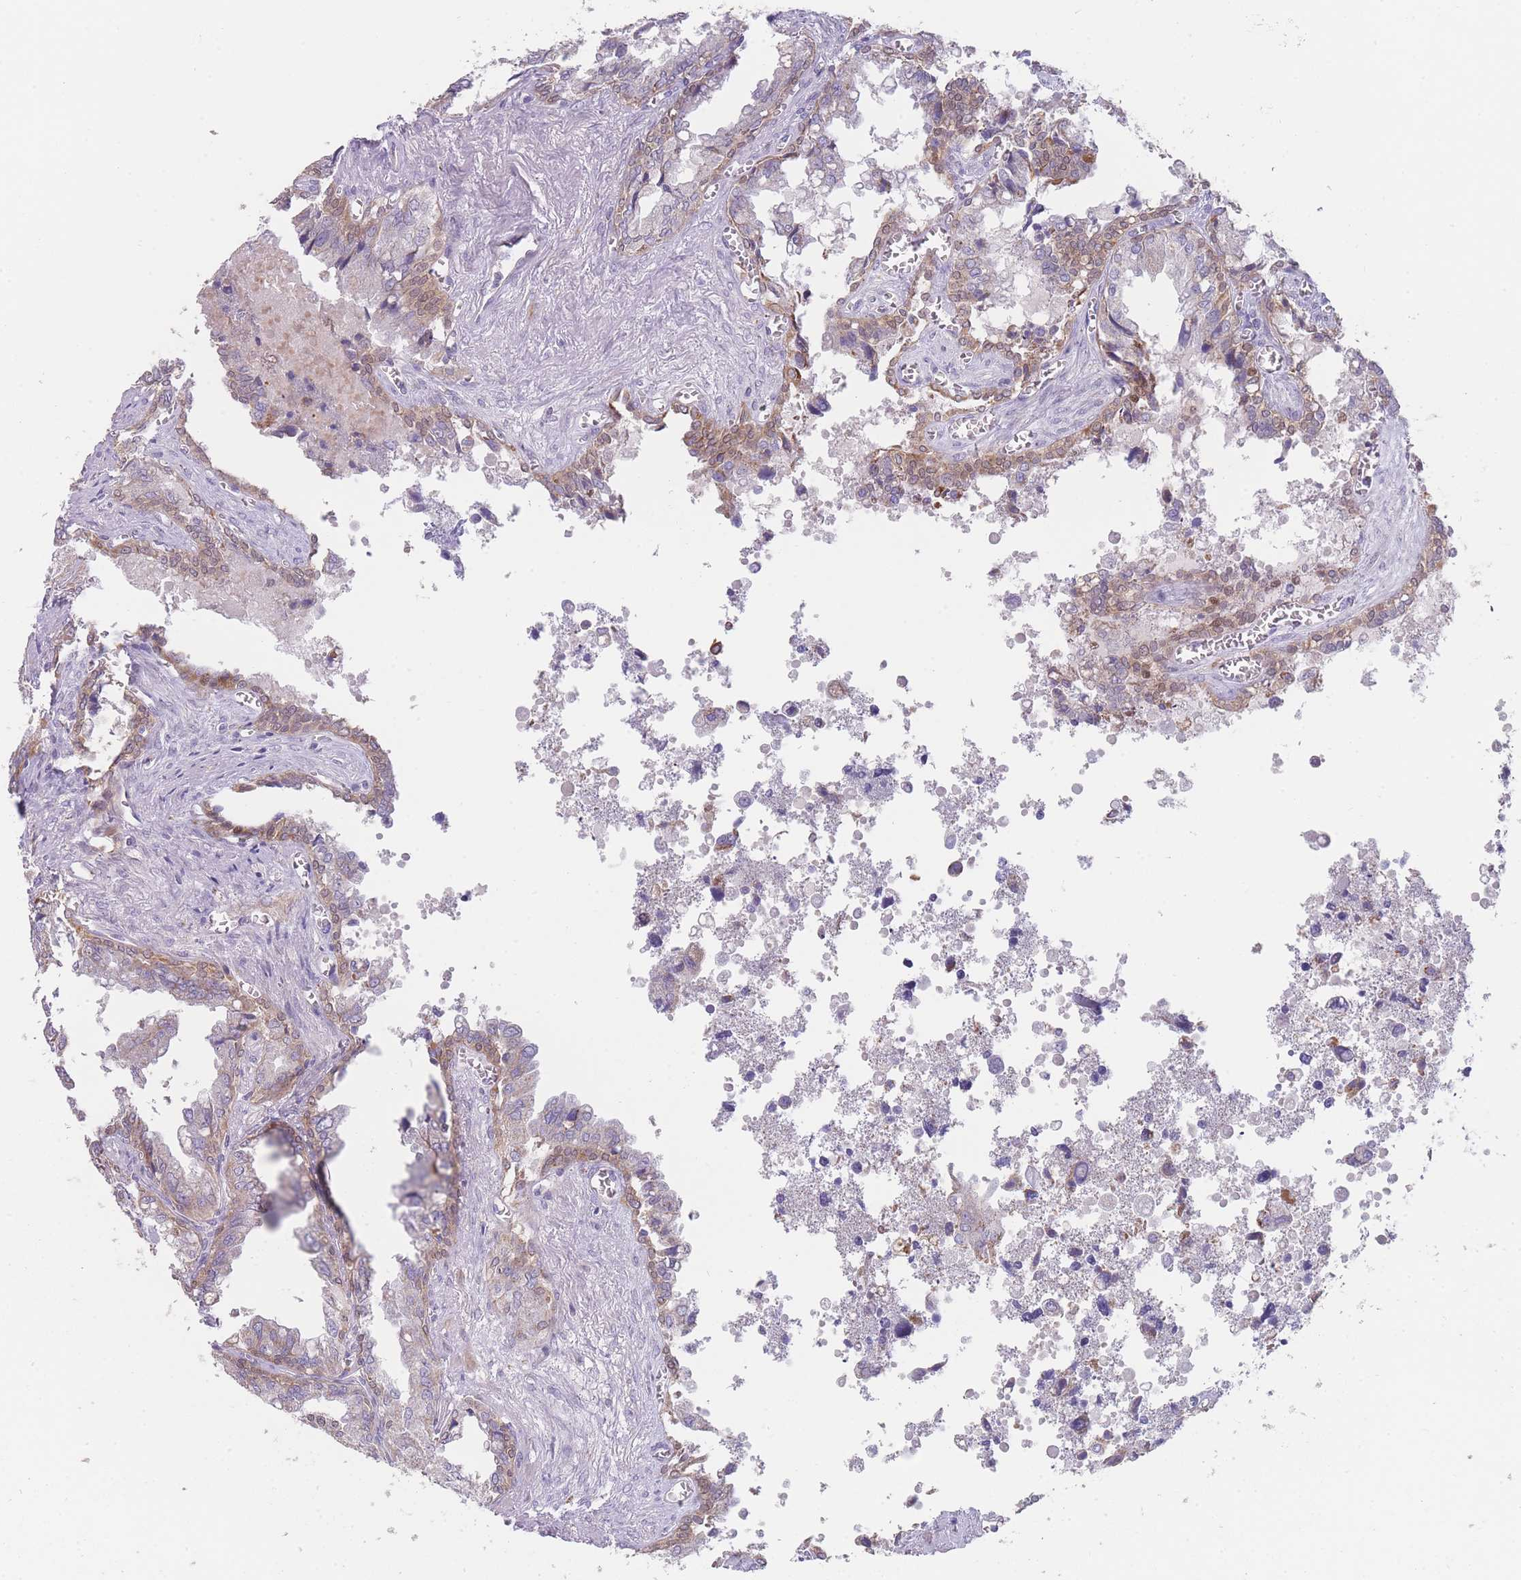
{"staining": {"intensity": "moderate", "quantity": "<25%", "location": "cytoplasmic/membranous"}, "tissue": "seminal vesicle", "cell_type": "Glandular cells", "image_type": "normal", "snomed": [{"axis": "morphology", "description": "Normal tissue, NOS"}, {"axis": "topography", "description": "Seminal veicle"}], "caption": "Approximately <25% of glandular cells in benign human seminal vesicle demonstrate moderate cytoplasmic/membranous protein expression as visualized by brown immunohistochemical staining.", "gene": "SMPD4", "patient": {"sex": "male", "age": 67}}